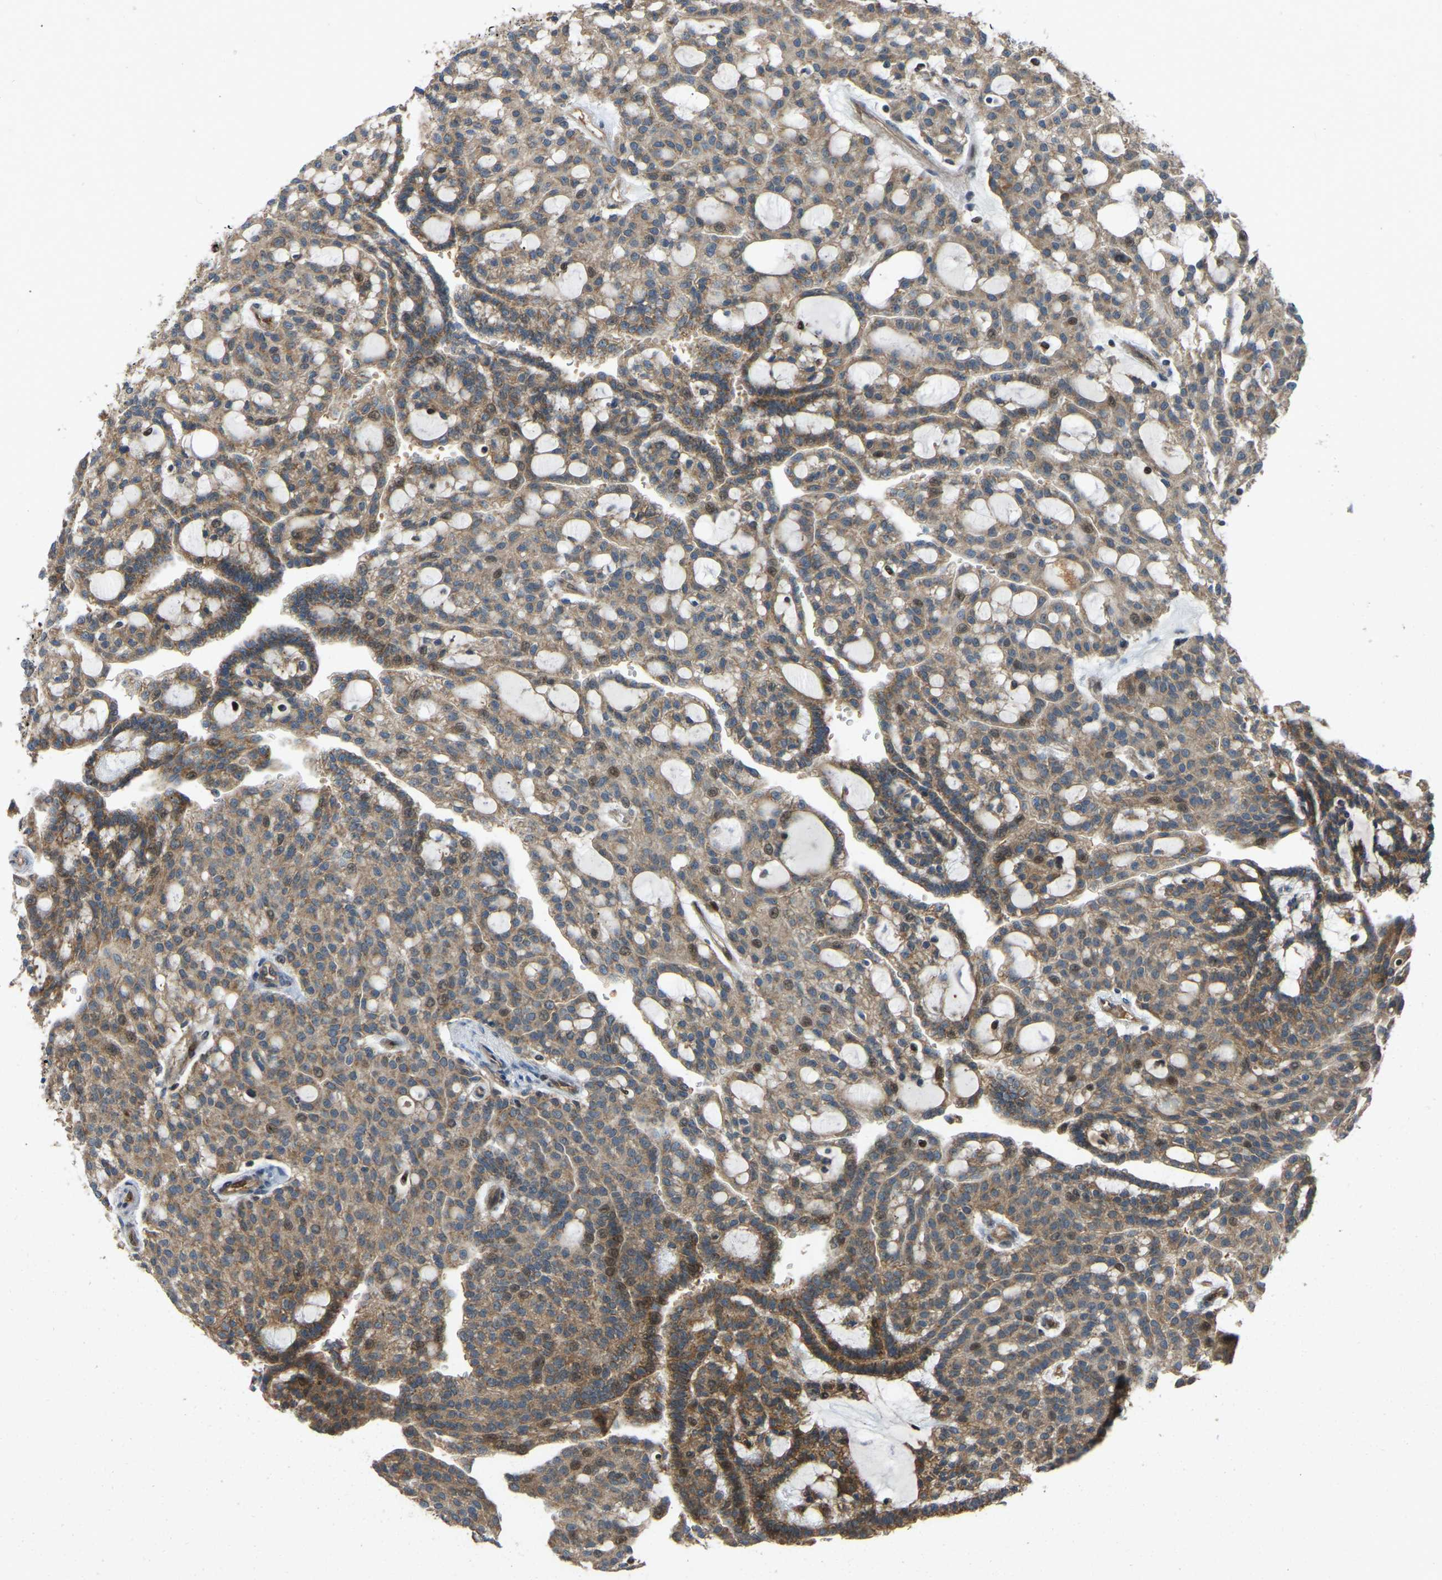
{"staining": {"intensity": "moderate", "quantity": ">75%", "location": "cytoplasmic/membranous,nuclear"}, "tissue": "renal cancer", "cell_type": "Tumor cells", "image_type": "cancer", "snomed": [{"axis": "morphology", "description": "Adenocarcinoma, NOS"}, {"axis": "topography", "description": "Kidney"}], "caption": "Tumor cells reveal medium levels of moderate cytoplasmic/membranous and nuclear positivity in approximately >75% of cells in human renal cancer (adenocarcinoma). (DAB (3,3'-diaminobenzidine) IHC, brown staining for protein, blue staining for nuclei).", "gene": "C21orf91", "patient": {"sex": "male", "age": 63}}